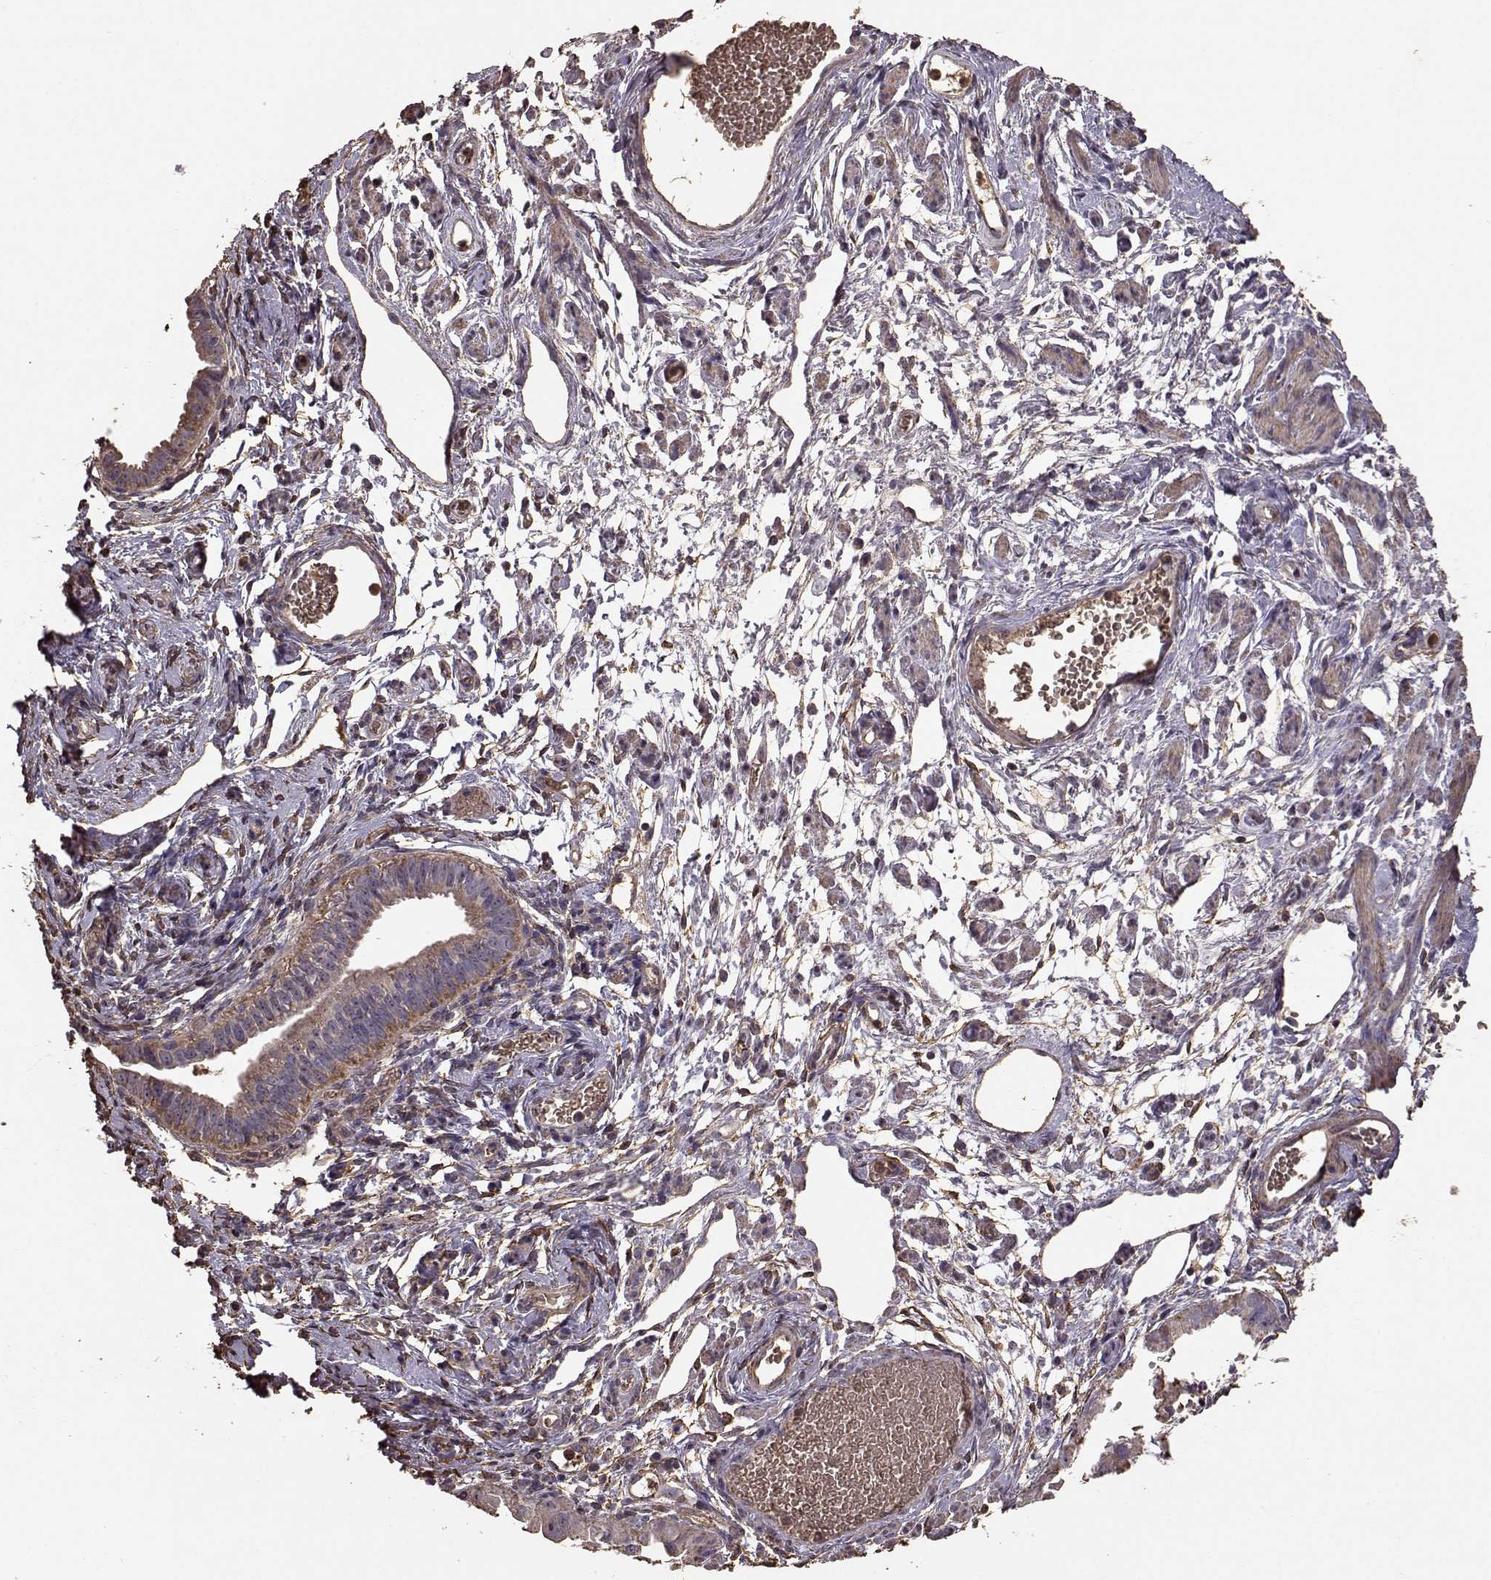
{"staining": {"intensity": "strong", "quantity": ">75%", "location": "cytoplasmic/membranous"}, "tissue": "ovarian cancer", "cell_type": "Tumor cells", "image_type": "cancer", "snomed": [{"axis": "morphology", "description": "Carcinoma, endometroid"}, {"axis": "topography", "description": "Ovary"}], "caption": "Ovarian endometroid carcinoma was stained to show a protein in brown. There is high levels of strong cytoplasmic/membranous expression in approximately >75% of tumor cells.", "gene": "PTGES2", "patient": {"sex": "female", "age": 85}}